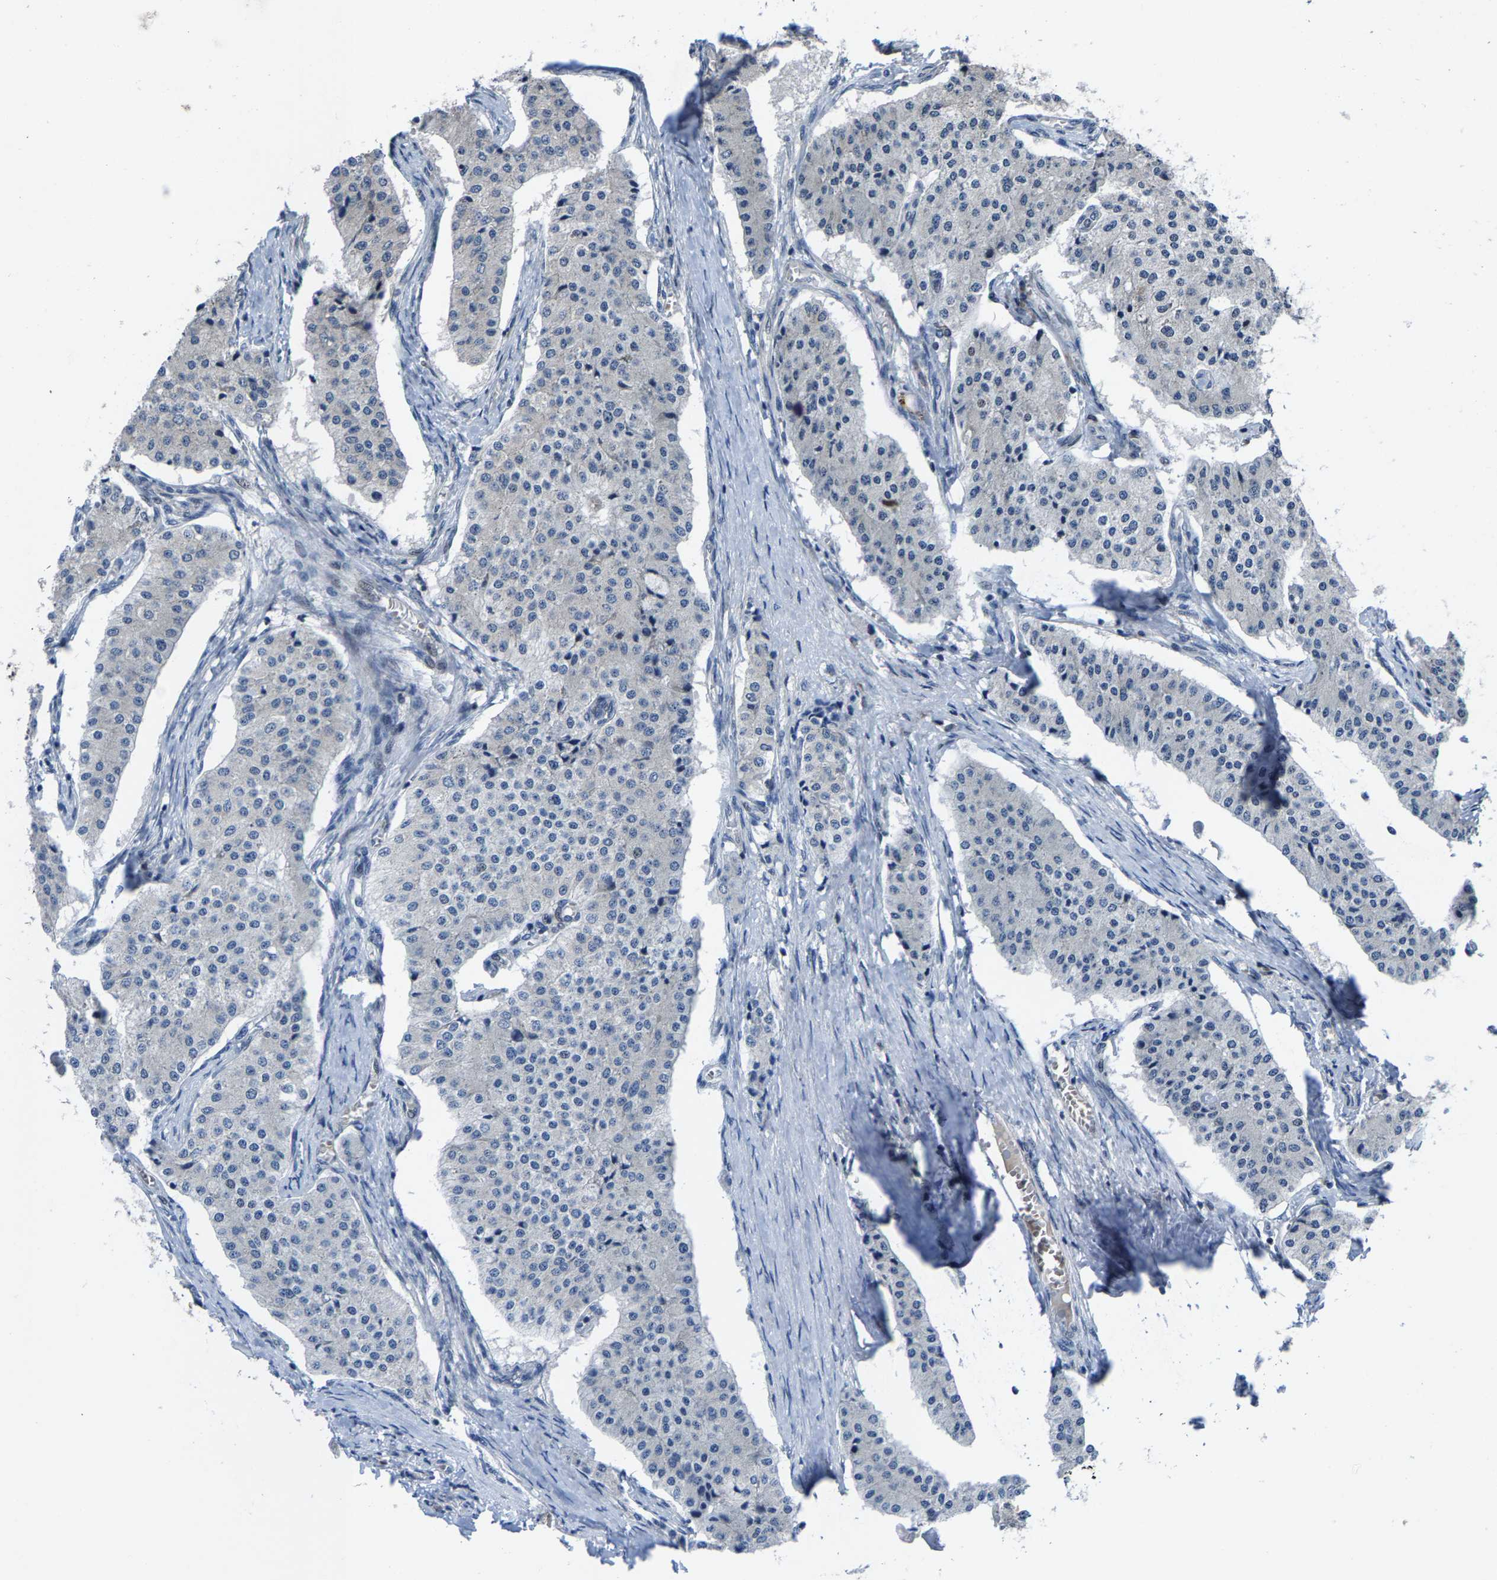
{"staining": {"intensity": "negative", "quantity": "none", "location": "none"}, "tissue": "carcinoid", "cell_type": "Tumor cells", "image_type": "cancer", "snomed": [{"axis": "morphology", "description": "Carcinoid, malignant, NOS"}, {"axis": "topography", "description": "Colon"}], "caption": "This is an immunohistochemistry image of carcinoid (malignant). There is no expression in tumor cells.", "gene": "HAUS6", "patient": {"sex": "female", "age": 52}}